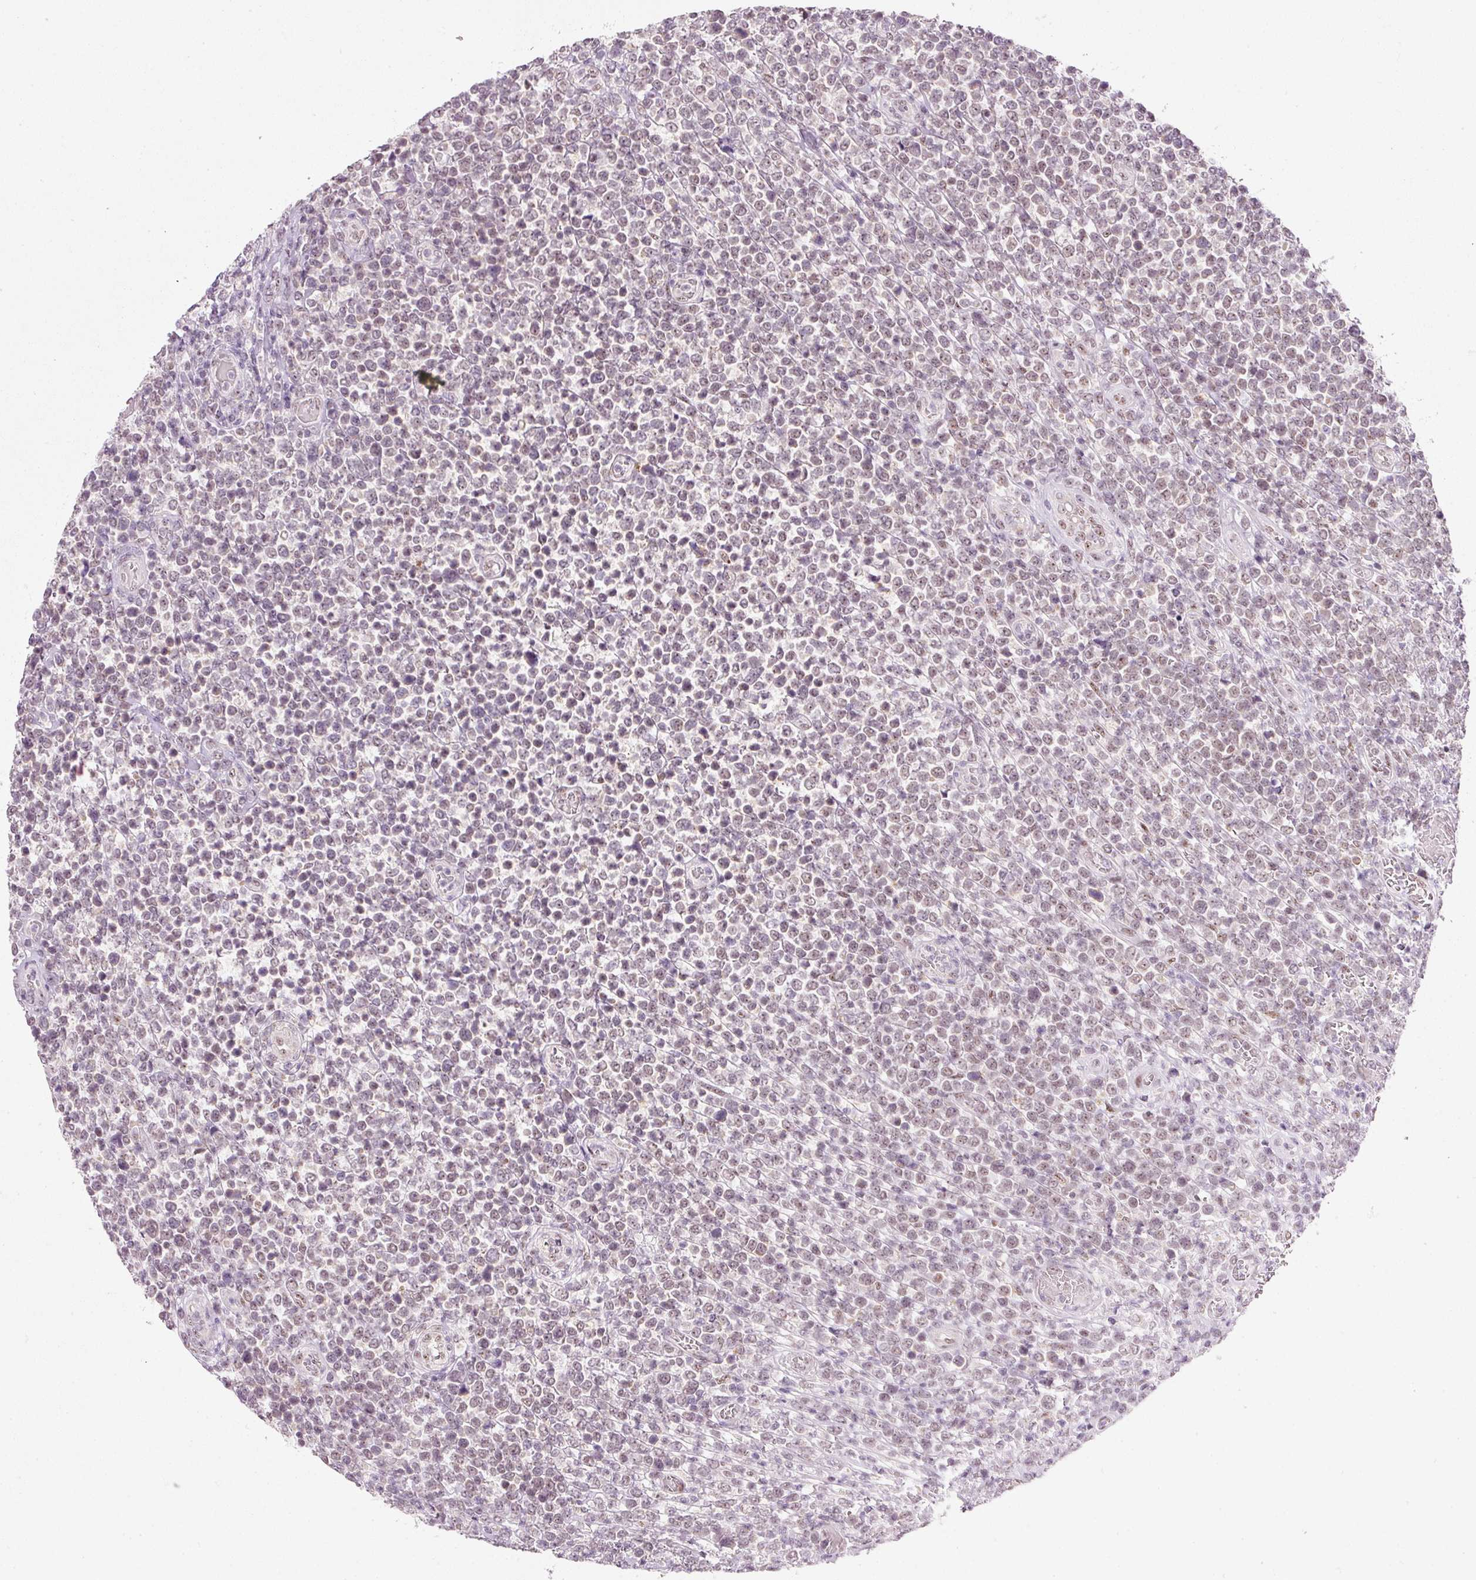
{"staining": {"intensity": "weak", "quantity": "<25%", "location": "nuclear"}, "tissue": "lymphoma", "cell_type": "Tumor cells", "image_type": "cancer", "snomed": [{"axis": "morphology", "description": "Malignant lymphoma, non-Hodgkin's type, High grade"}, {"axis": "topography", "description": "Soft tissue"}], "caption": "Protein analysis of lymphoma displays no significant expression in tumor cells. (DAB IHC with hematoxylin counter stain).", "gene": "FSTL3", "patient": {"sex": "female", "age": 56}}